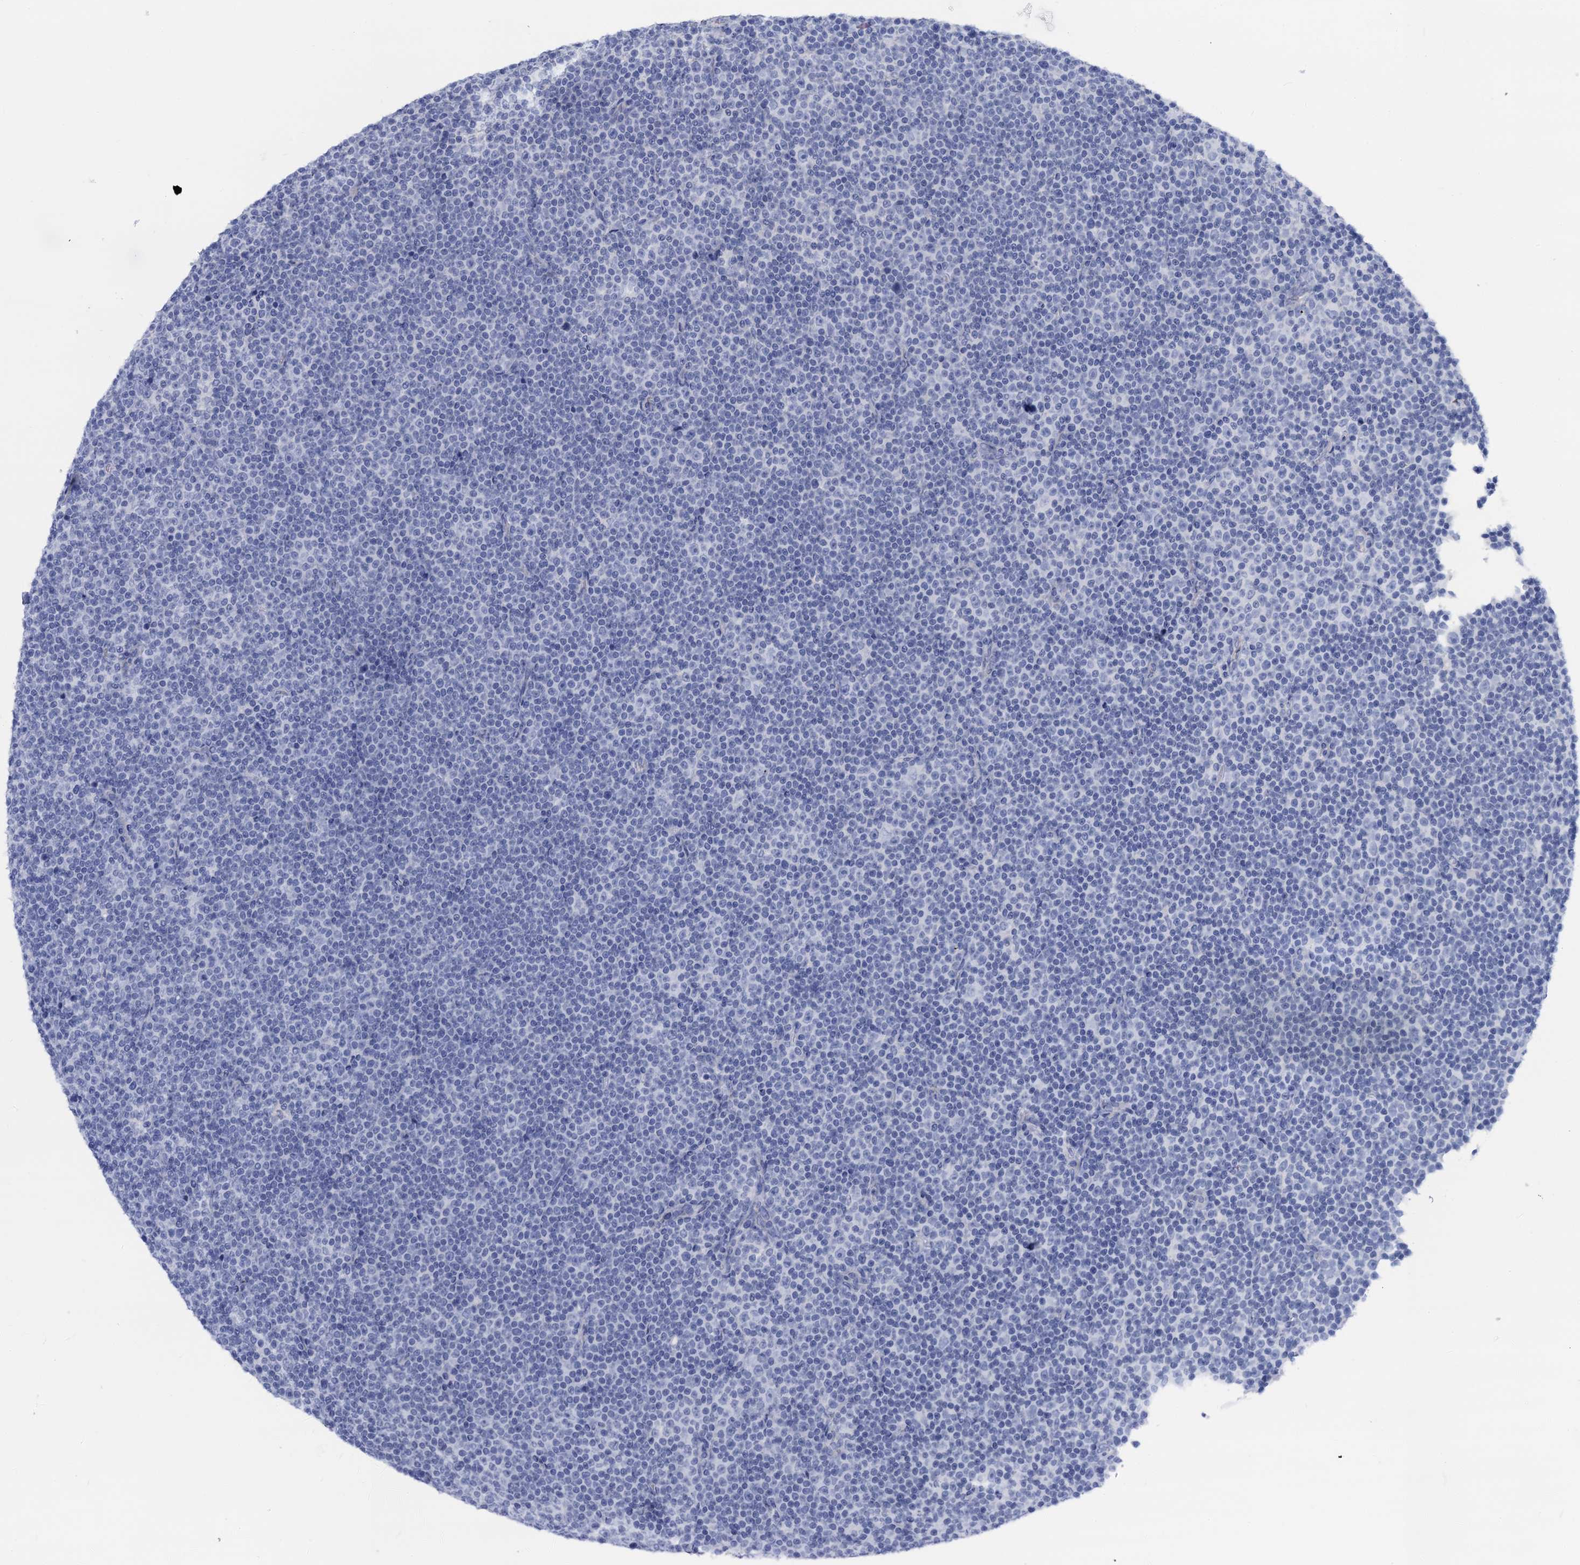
{"staining": {"intensity": "negative", "quantity": "none", "location": "none"}, "tissue": "lymphoma", "cell_type": "Tumor cells", "image_type": "cancer", "snomed": [{"axis": "morphology", "description": "Malignant lymphoma, non-Hodgkin's type, Low grade"}, {"axis": "topography", "description": "Lymph node"}], "caption": "Tumor cells are negative for brown protein staining in lymphoma. (Brightfield microscopy of DAB (3,3'-diaminobenzidine) immunohistochemistry (IHC) at high magnification).", "gene": "CALML5", "patient": {"sex": "female", "age": 67}}